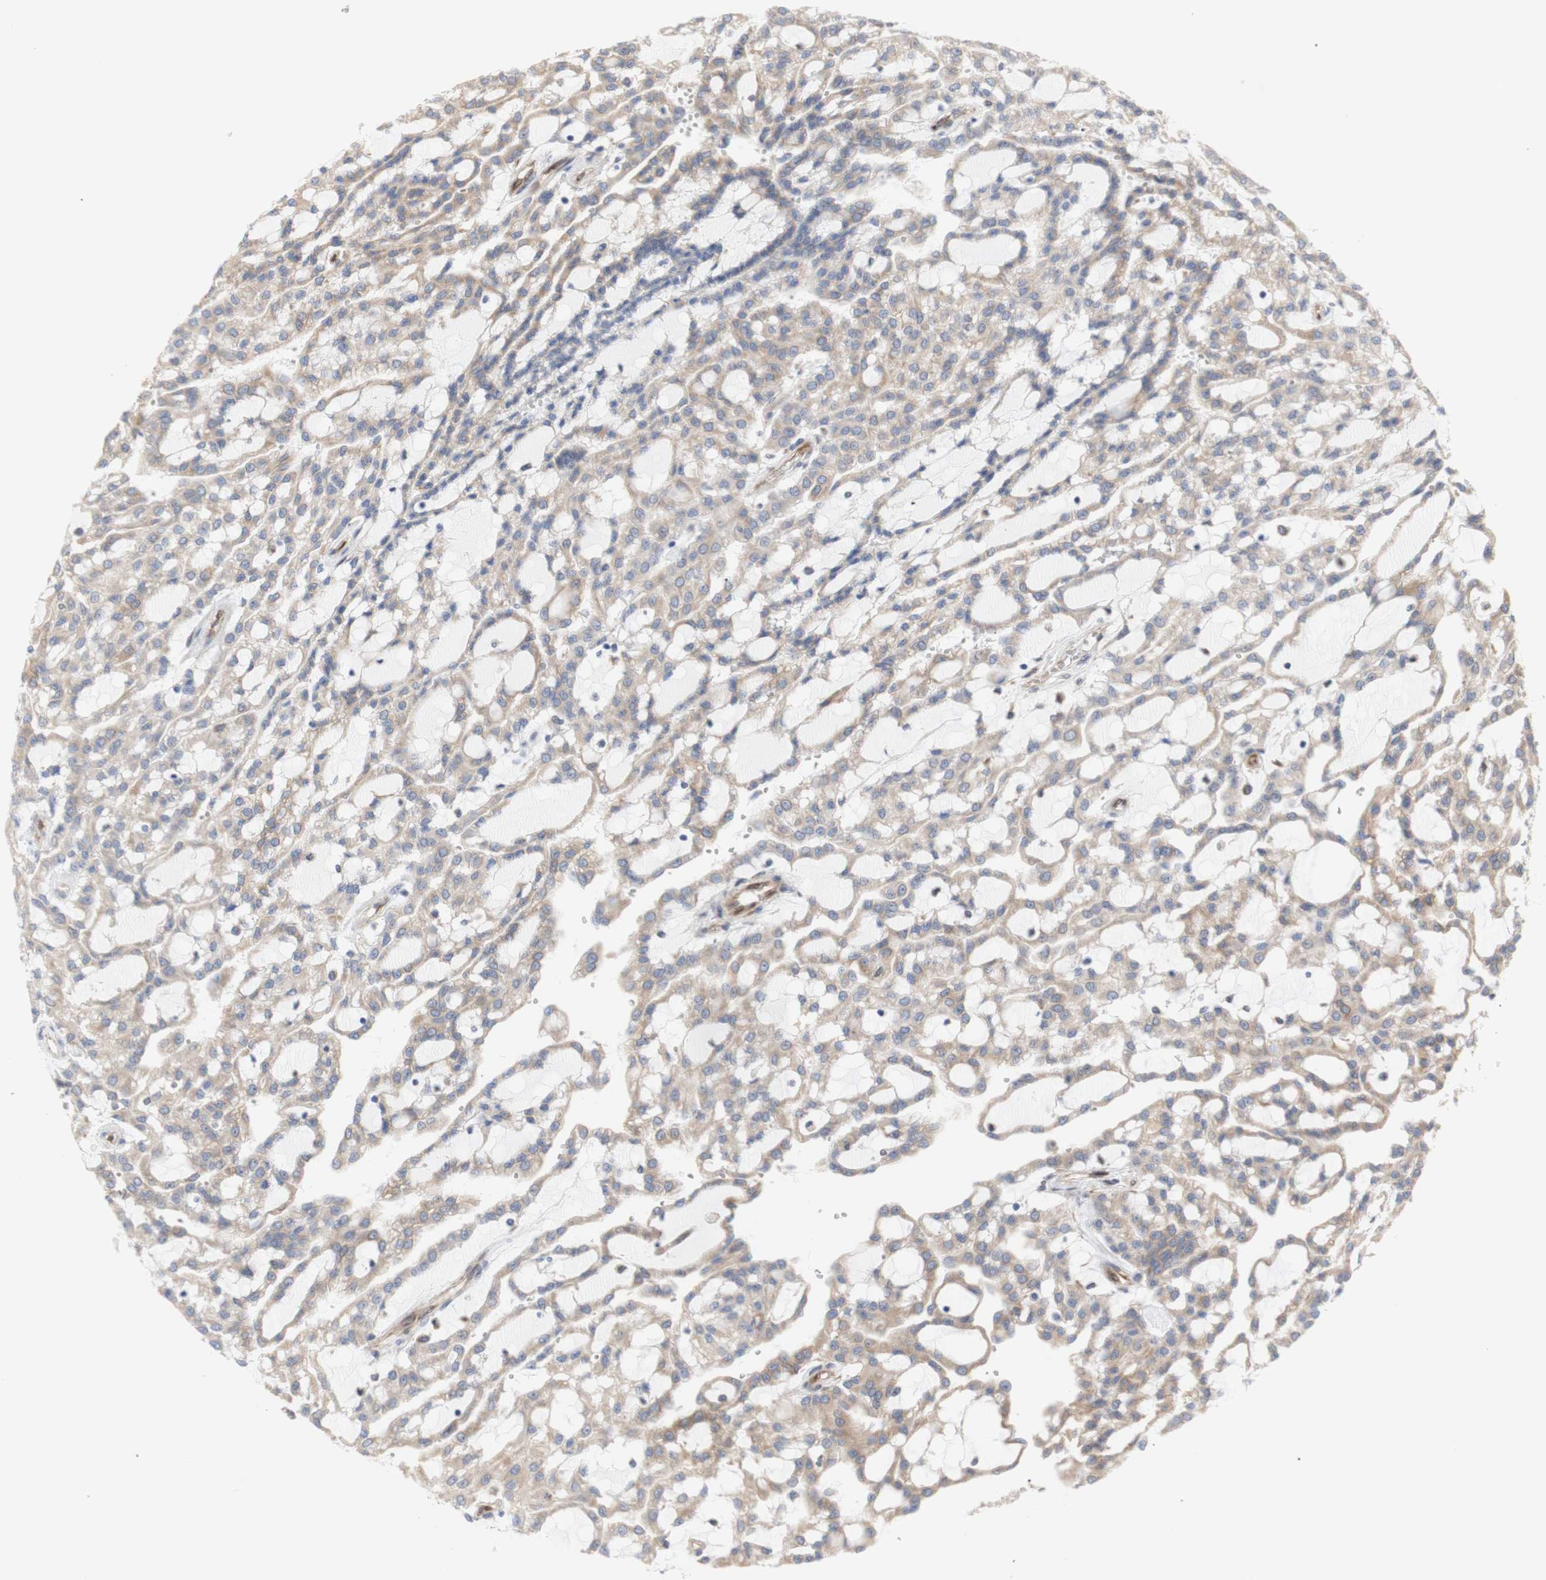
{"staining": {"intensity": "weak", "quantity": ">75%", "location": "cytoplasmic/membranous"}, "tissue": "renal cancer", "cell_type": "Tumor cells", "image_type": "cancer", "snomed": [{"axis": "morphology", "description": "Adenocarcinoma, NOS"}, {"axis": "topography", "description": "Kidney"}], "caption": "High-magnification brightfield microscopy of renal cancer (adenocarcinoma) stained with DAB (3,3'-diaminobenzidine) (brown) and counterstained with hematoxylin (blue). tumor cells exhibit weak cytoplasmic/membranous positivity is appreciated in approximately>75% of cells.", "gene": "ERLIN1", "patient": {"sex": "male", "age": 63}}